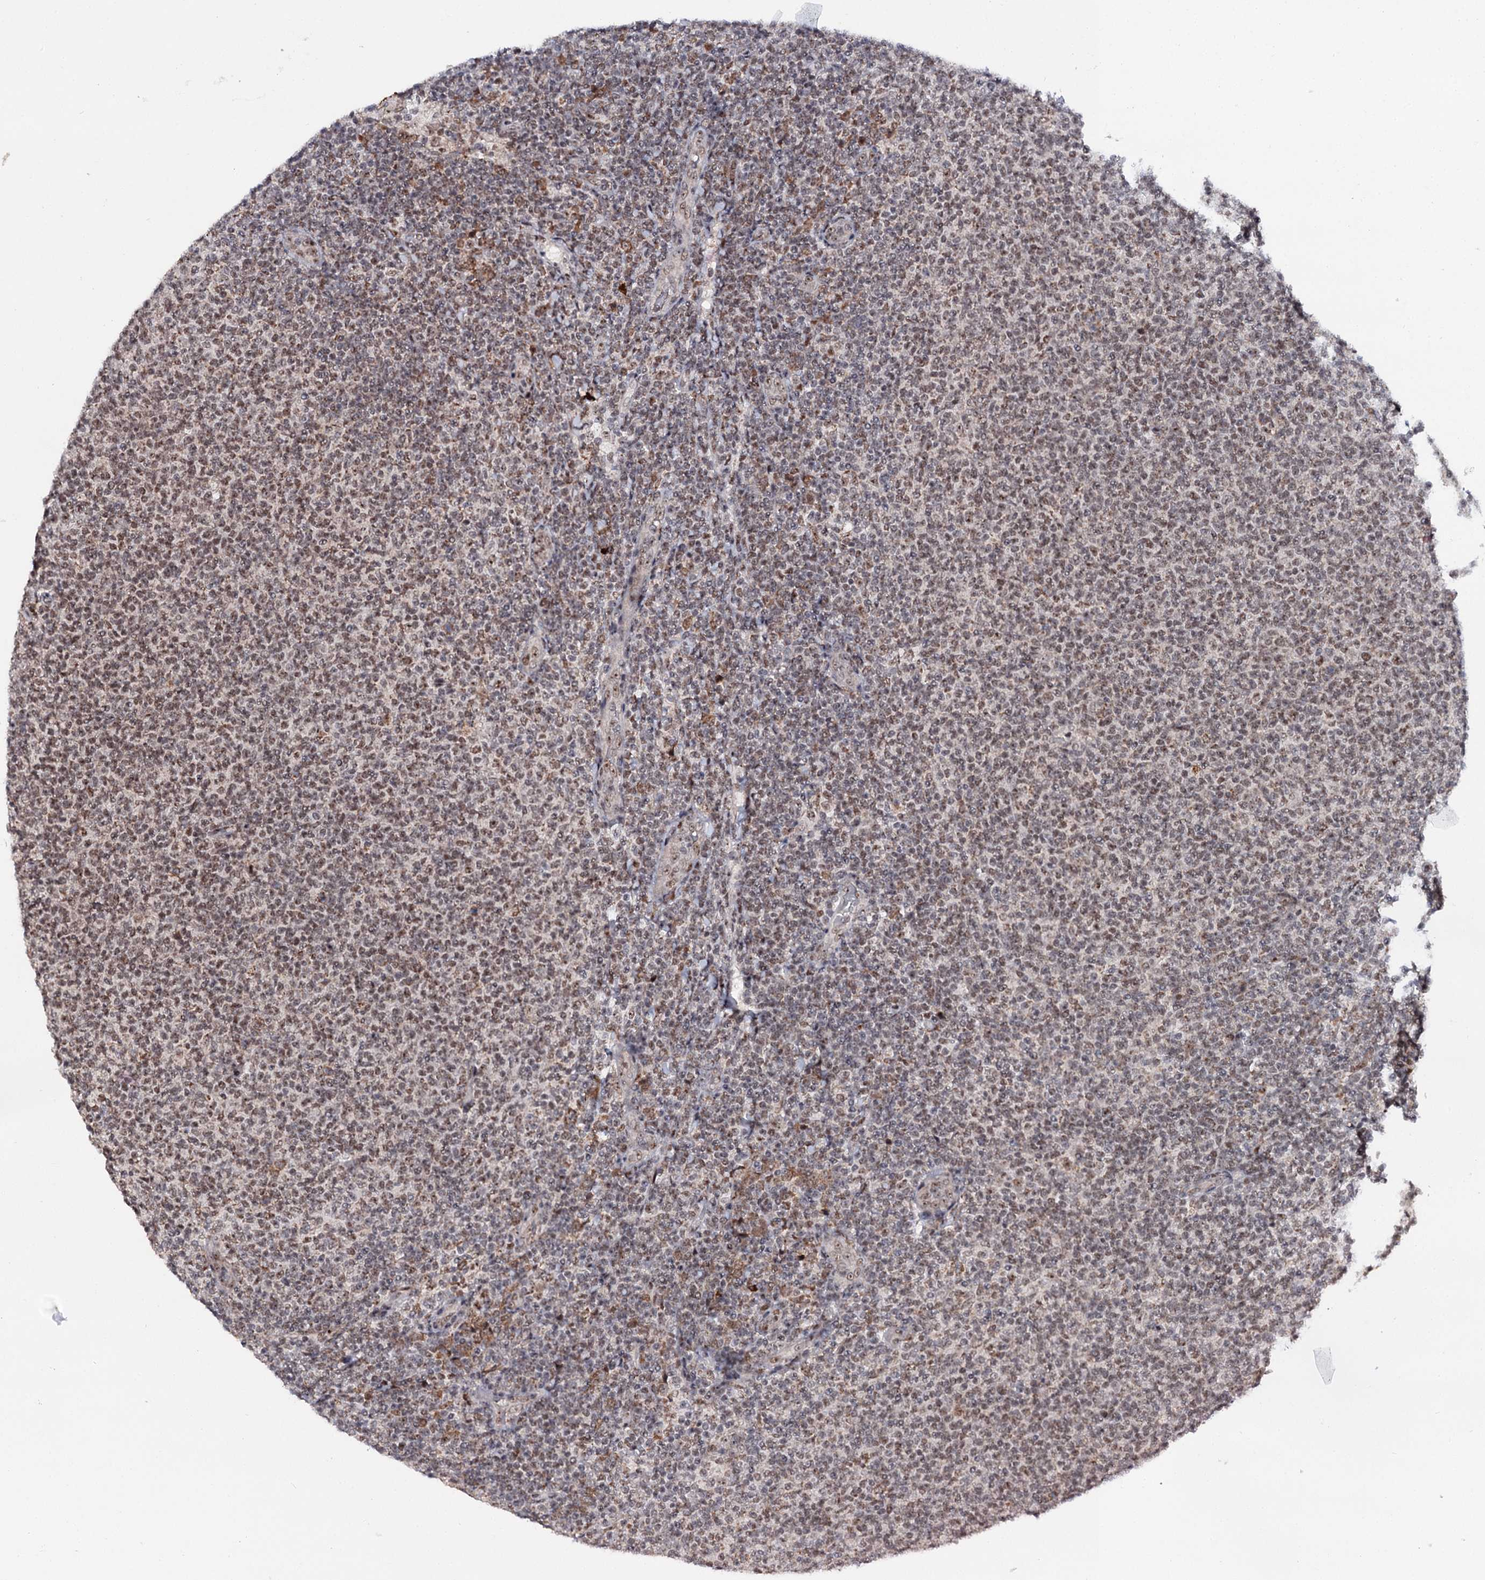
{"staining": {"intensity": "weak", "quantity": ">75%", "location": "nuclear"}, "tissue": "lymphoma", "cell_type": "Tumor cells", "image_type": "cancer", "snomed": [{"axis": "morphology", "description": "Malignant lymphoma, non-Hodgkin's type, Low grade"}, {"axis": "topography", "description": "Lymph node"}], "caption": "IHC staining of lymphoma, which demonstrates low levels of weak nuclear staining in approximately >75% of tumor cells indicating weak nuclear protein positivity. The staining was performed using DAB (brown) for protein detection and nuclei were counterstained in hematoxylin (blue).", "gene": "BUD13", "patient": {"sex": "male", "age": 66}}